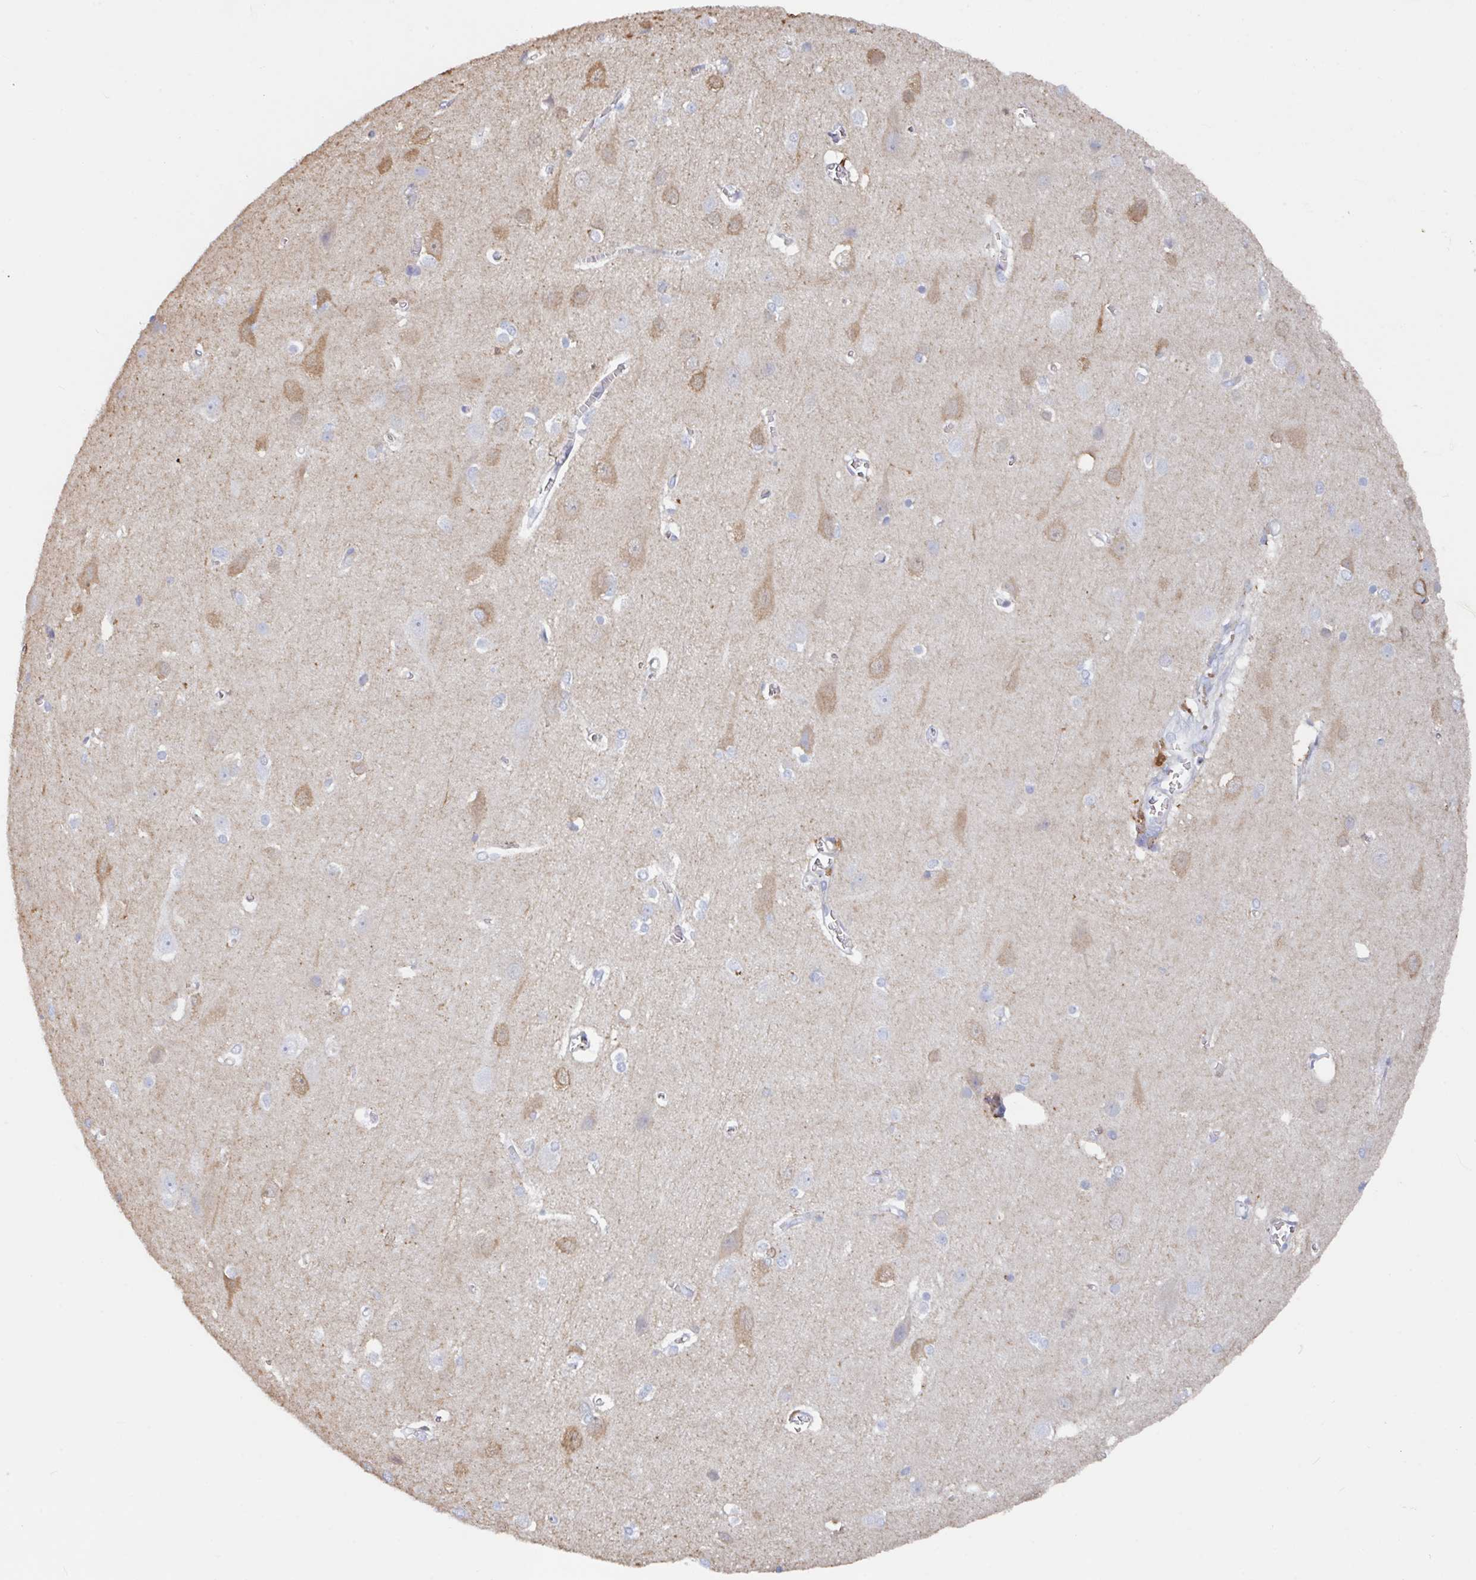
{"staining": {"intensity": "negative", "quantity": "none", "location": "none"}, "tissue": "cerebral cortex", "cell_type": "Endothelial cells", "image_type": "normal", "snomed": [{"axis": "morphology", "description": "Normal tissue, NOS"}, {"axis": "topography", "description": "Cerebral cortex"}], "caption": "This is an immunohistochemistry (IHC) histopathology image of normal cerebral cortex. There is no positivity in endothelial cells.", "gene": "MANBA", "patient": {"sex": "male", "age": 37}}